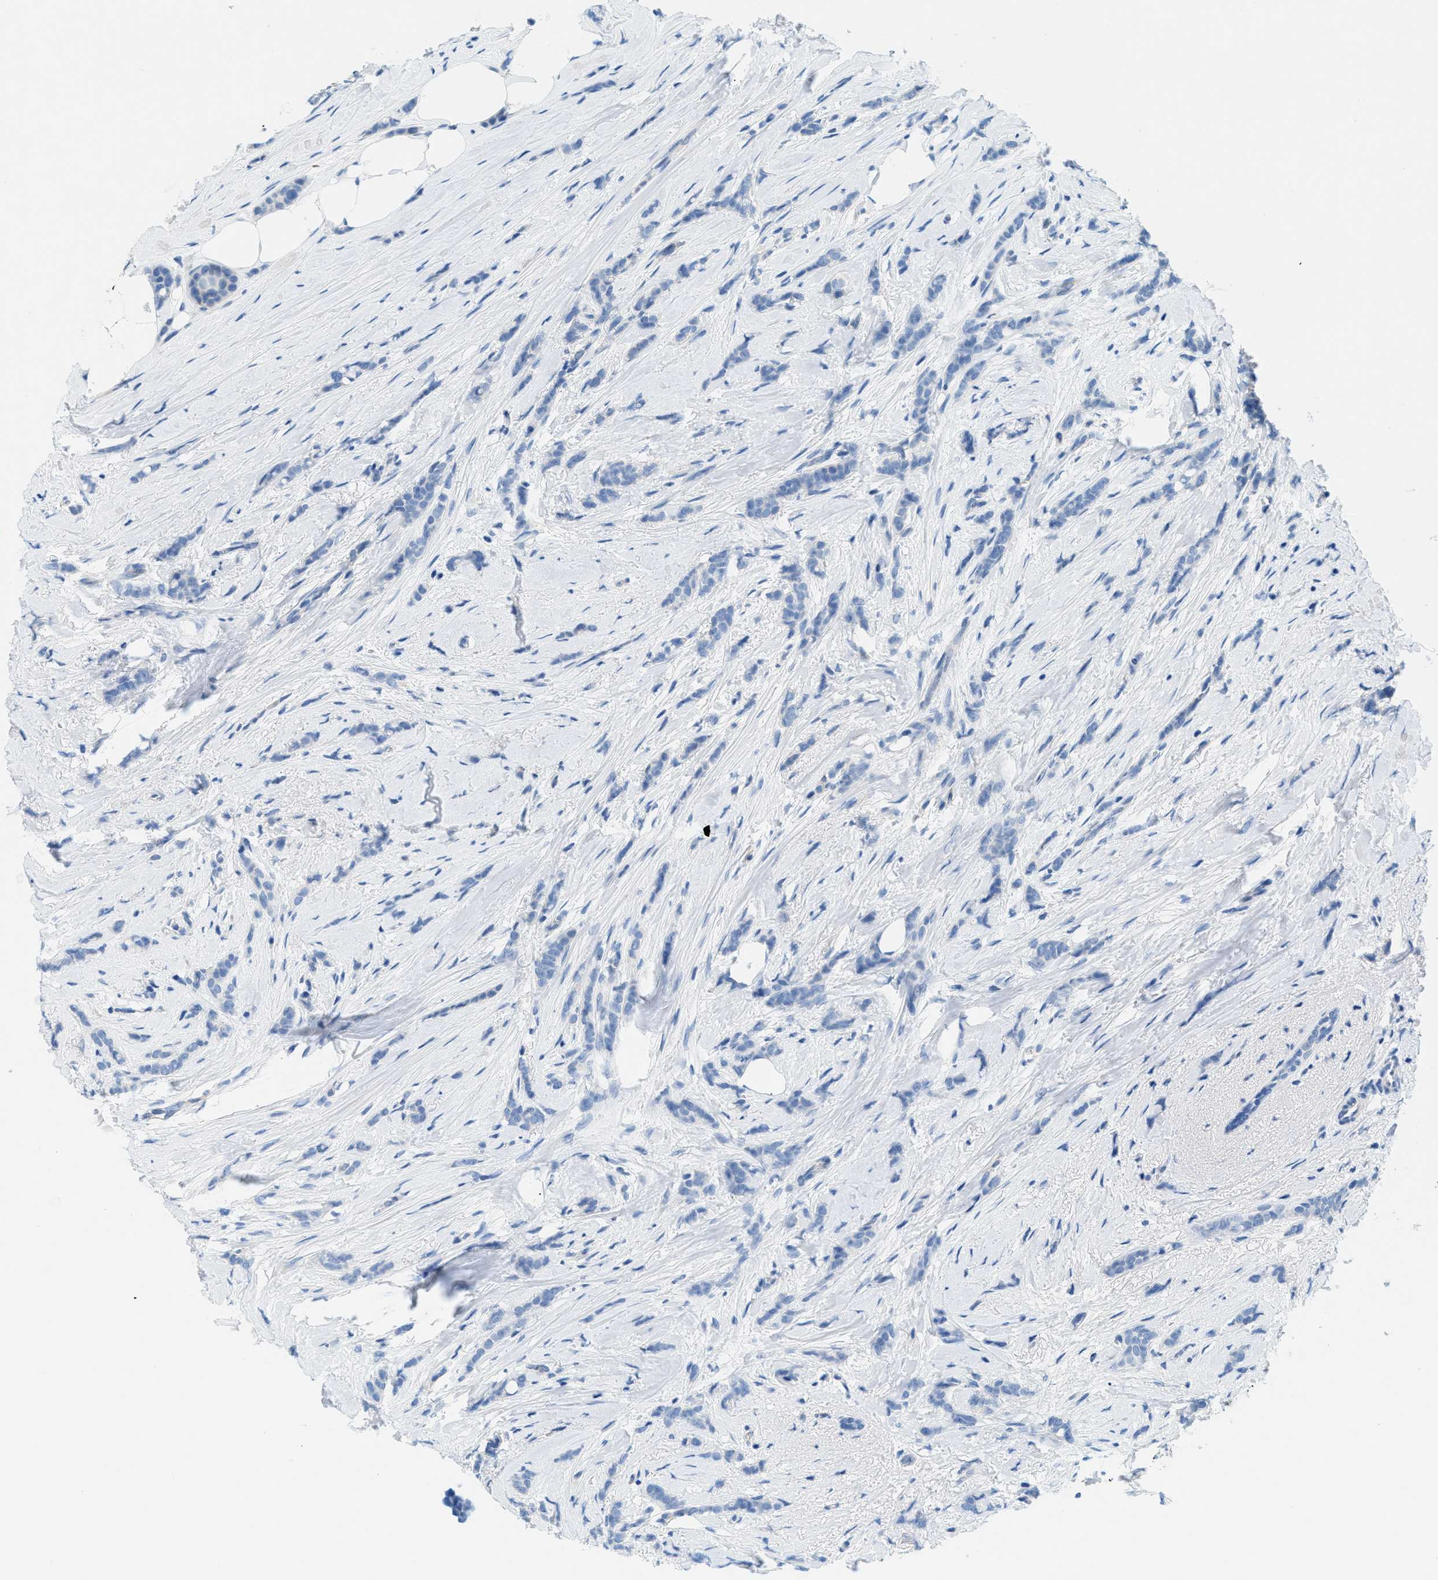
{"staining": {"intensity": "negative", "quantity": "none", "location": "none"}, "tissue": "breast cancer", "cell_type": "Tumor cells", "image_type": "cancer", "snomed": [{"axis": "morphology", "description": "Lobular carcinoma, in situ"}, {"axis": "morphology", "description": "Lobular carcinoma"}, {"axis": "topography", "description": "Breast"}], "caption": "The micrograph shows no significant expression in tumor cells of lobular carcinoma (breast). The staining was performed using DAB (3,3'-diaminobenzidine) to visualize the protein expression in brown, while the nuclei were stained in blue with hematoxylin (Magnification: 20x).", "gene": "FDCSP", "patient": {"sex": "female", "age": 41}}